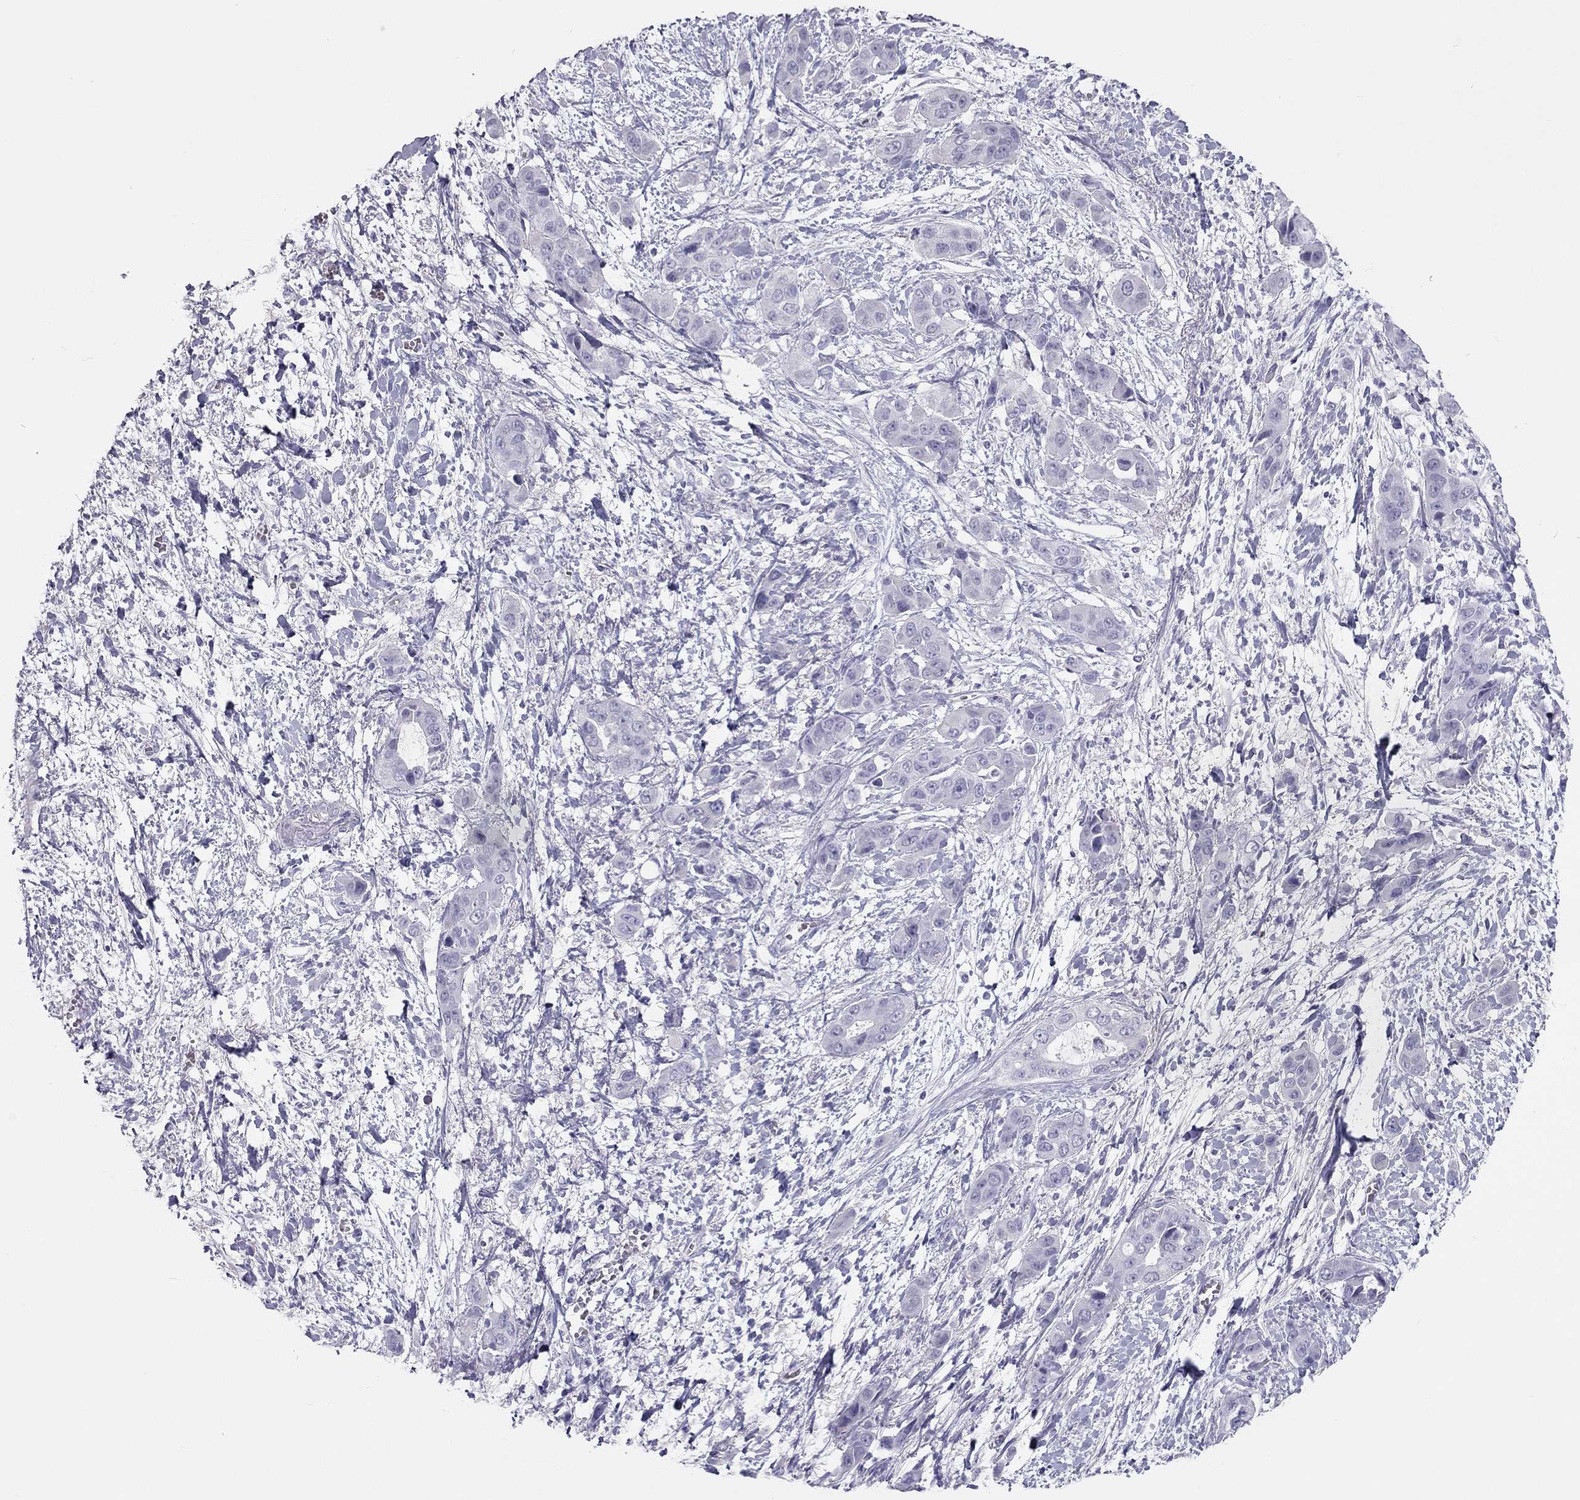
{"staining": {"intensity": "negative", "quantity": "none", "location": "none"}, "tissue": "liver cancer", "cell_type": "Tumor cells", "image_type": "cancer", "snomed": [{"axis": "morphology", "description": "Cholangiocarcinoma"}, {"axis": "topography", "description": "Liver"}], "caption": "Immunohistochemistry (IHC) of cholangiocarcinoma (liver) shows no positivity in tumor cells.", "gene": "SPATA12", "patient": {"sex": "female", "age": 52}}